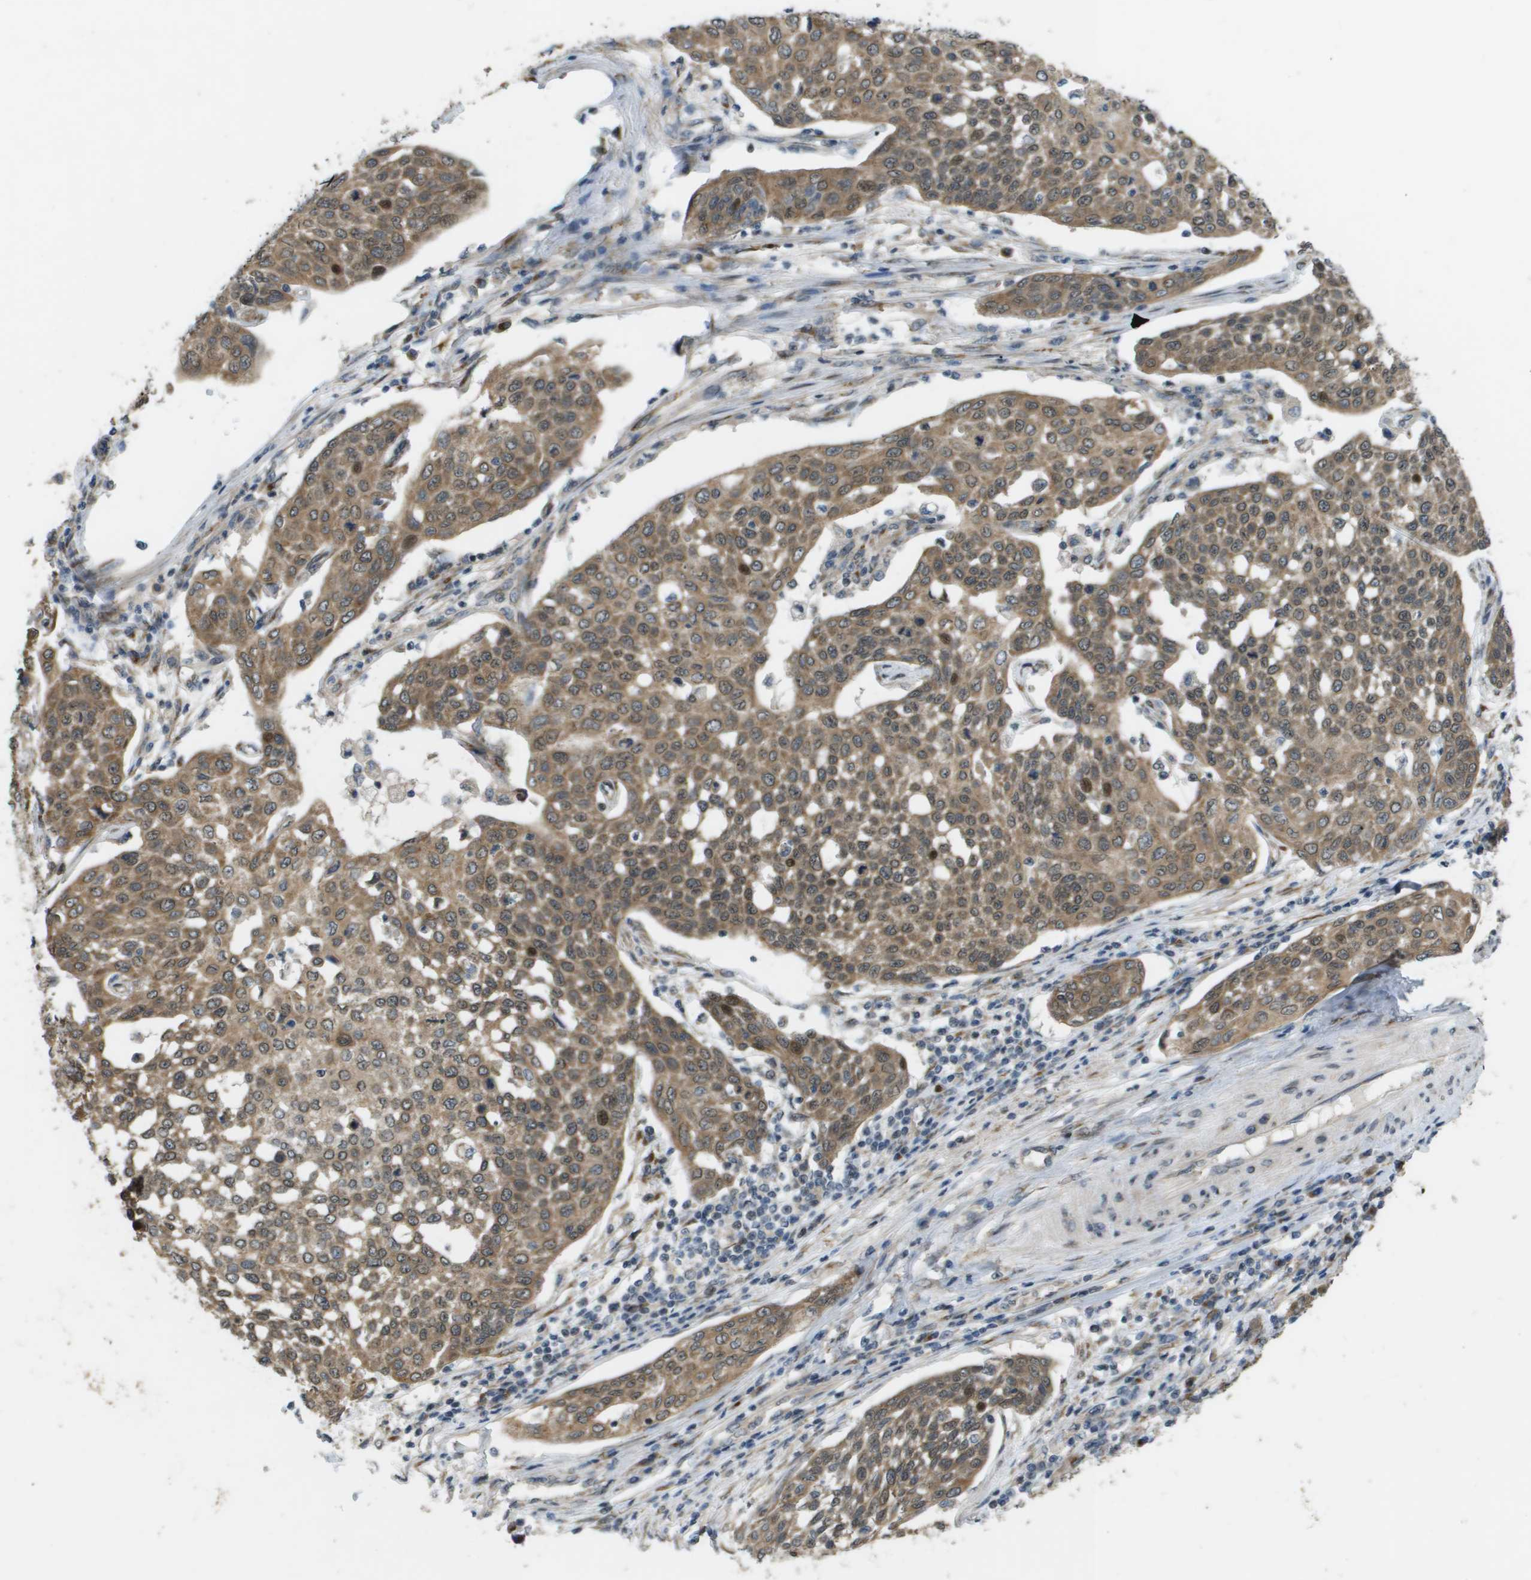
{"staining": {"intensity": "moderate", "quantity": ">75%", "location": "cytoplasmic/membranous"}, "tissue": "cervical cancer", "cell_type": "Tumor cells", "image_type": "cancer", "snomed": [{"axis": "morphology", "description": "Squamous cell carcinoma, NOS"}, {"axis": "topography", "description": "Cervix"}], "caption": "Immunohistochemical staining of human squamous cell carcinoma (cervical) demonstrates medium levels of moderate cytoplasmic/membranous protein expression in approximately >75% of tumor cells. The protein of interest is stained brown, and the nuclei are stained in blue (DAB IHC with brightfield microscopy, high magnification).", "gene": "IFNLR1", "patient": {"sex": "female", "age": 34}}